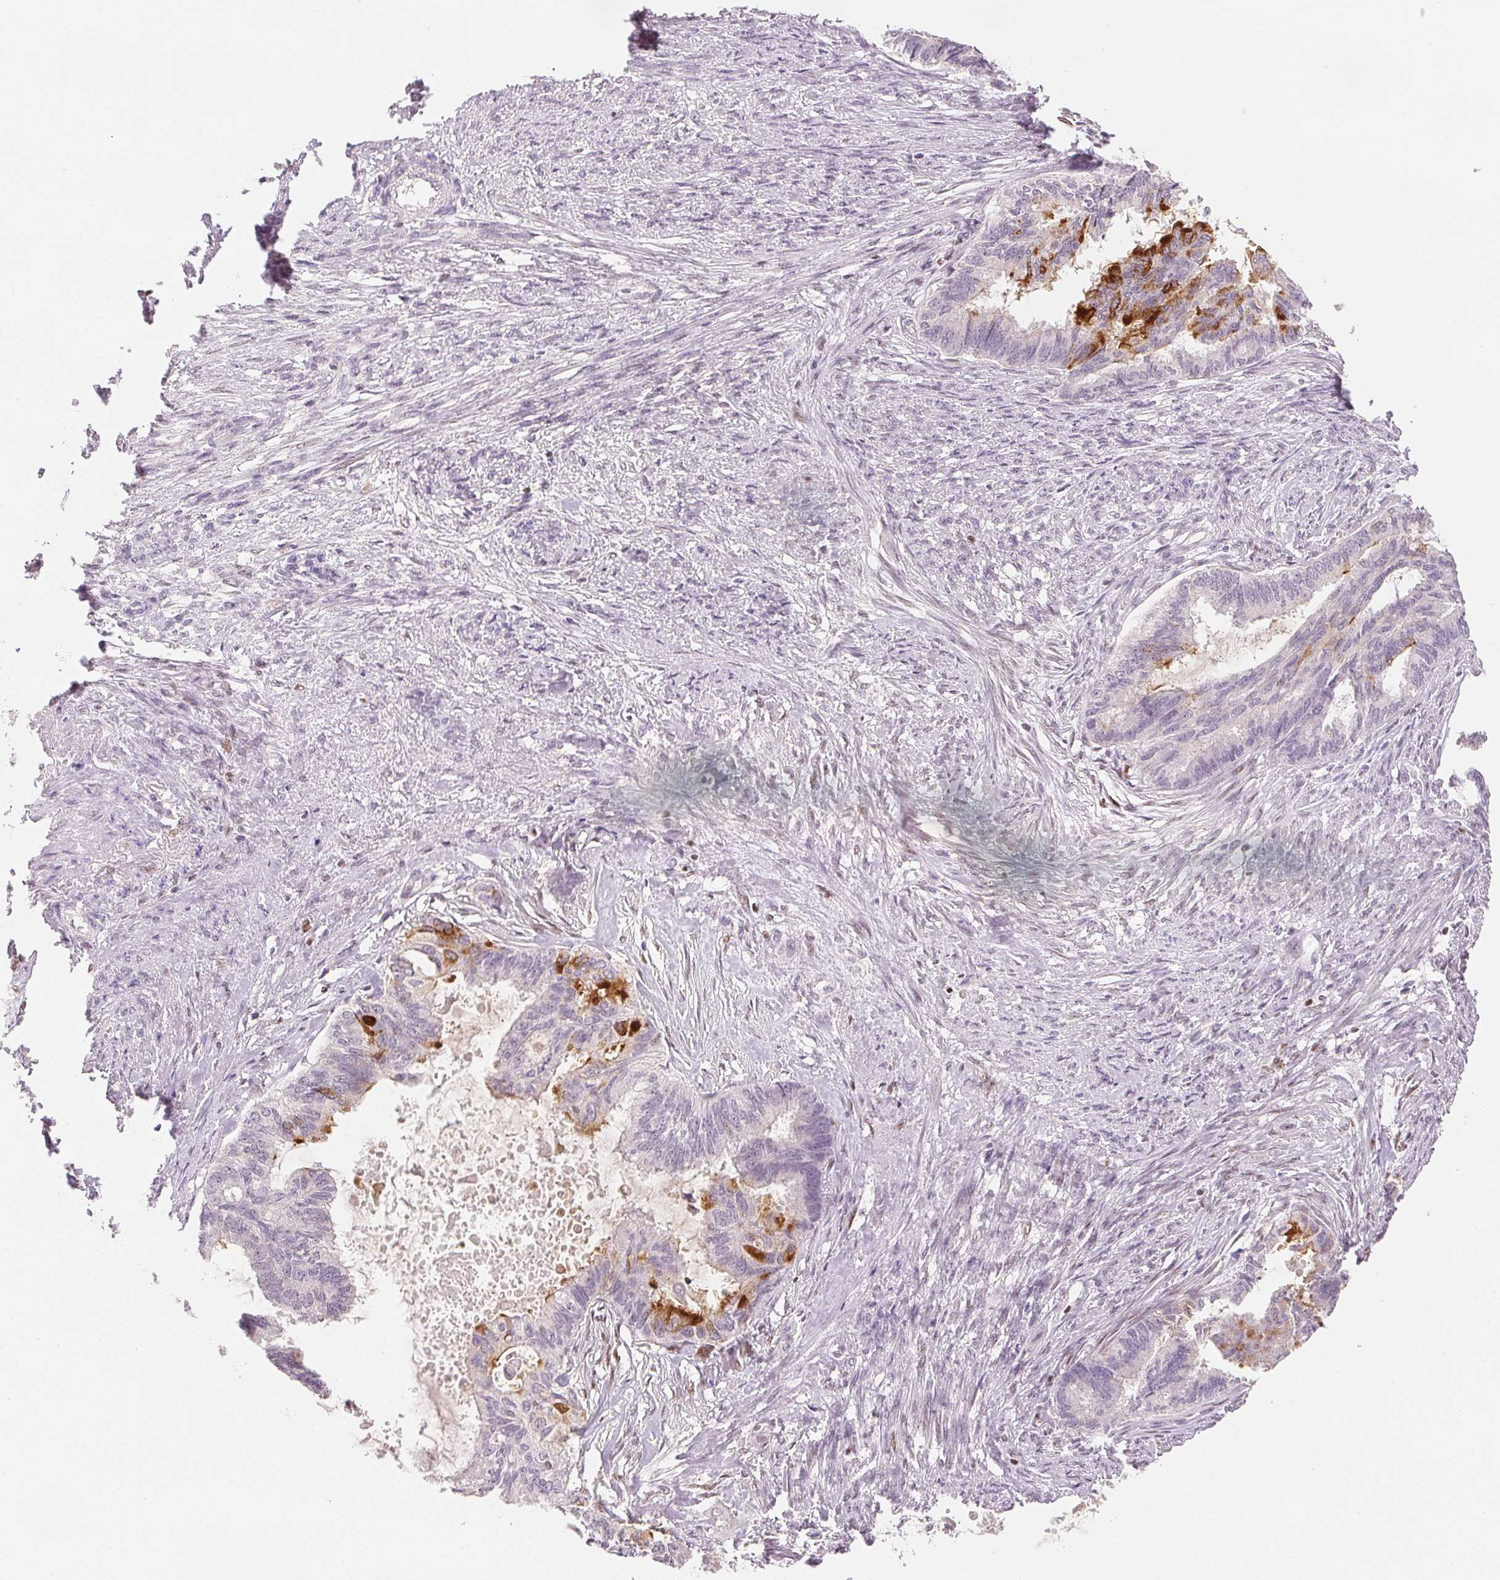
{"staining": {"intensity": "strong", "quantity": "<25%", "location": "cytoplasmic/membranous"}, "tissue": "endometrial cancer", "cell_type": "Tumor cells", "image_type": "cancer", "snomed": [{"axis": "morphology", "description": "Adenocarcinoma, NOS"}, {"axis": "topography", "description": "Endometrium"}], "caption": "Adenocarcinoma (endometrial) stained with a brown dye demonstrates strong cytoplasmic/membranous positive staining in approximately <25% of tumor cells.", "gene": "RUNX2", "patient": {"sex": "female", "age": 86}}